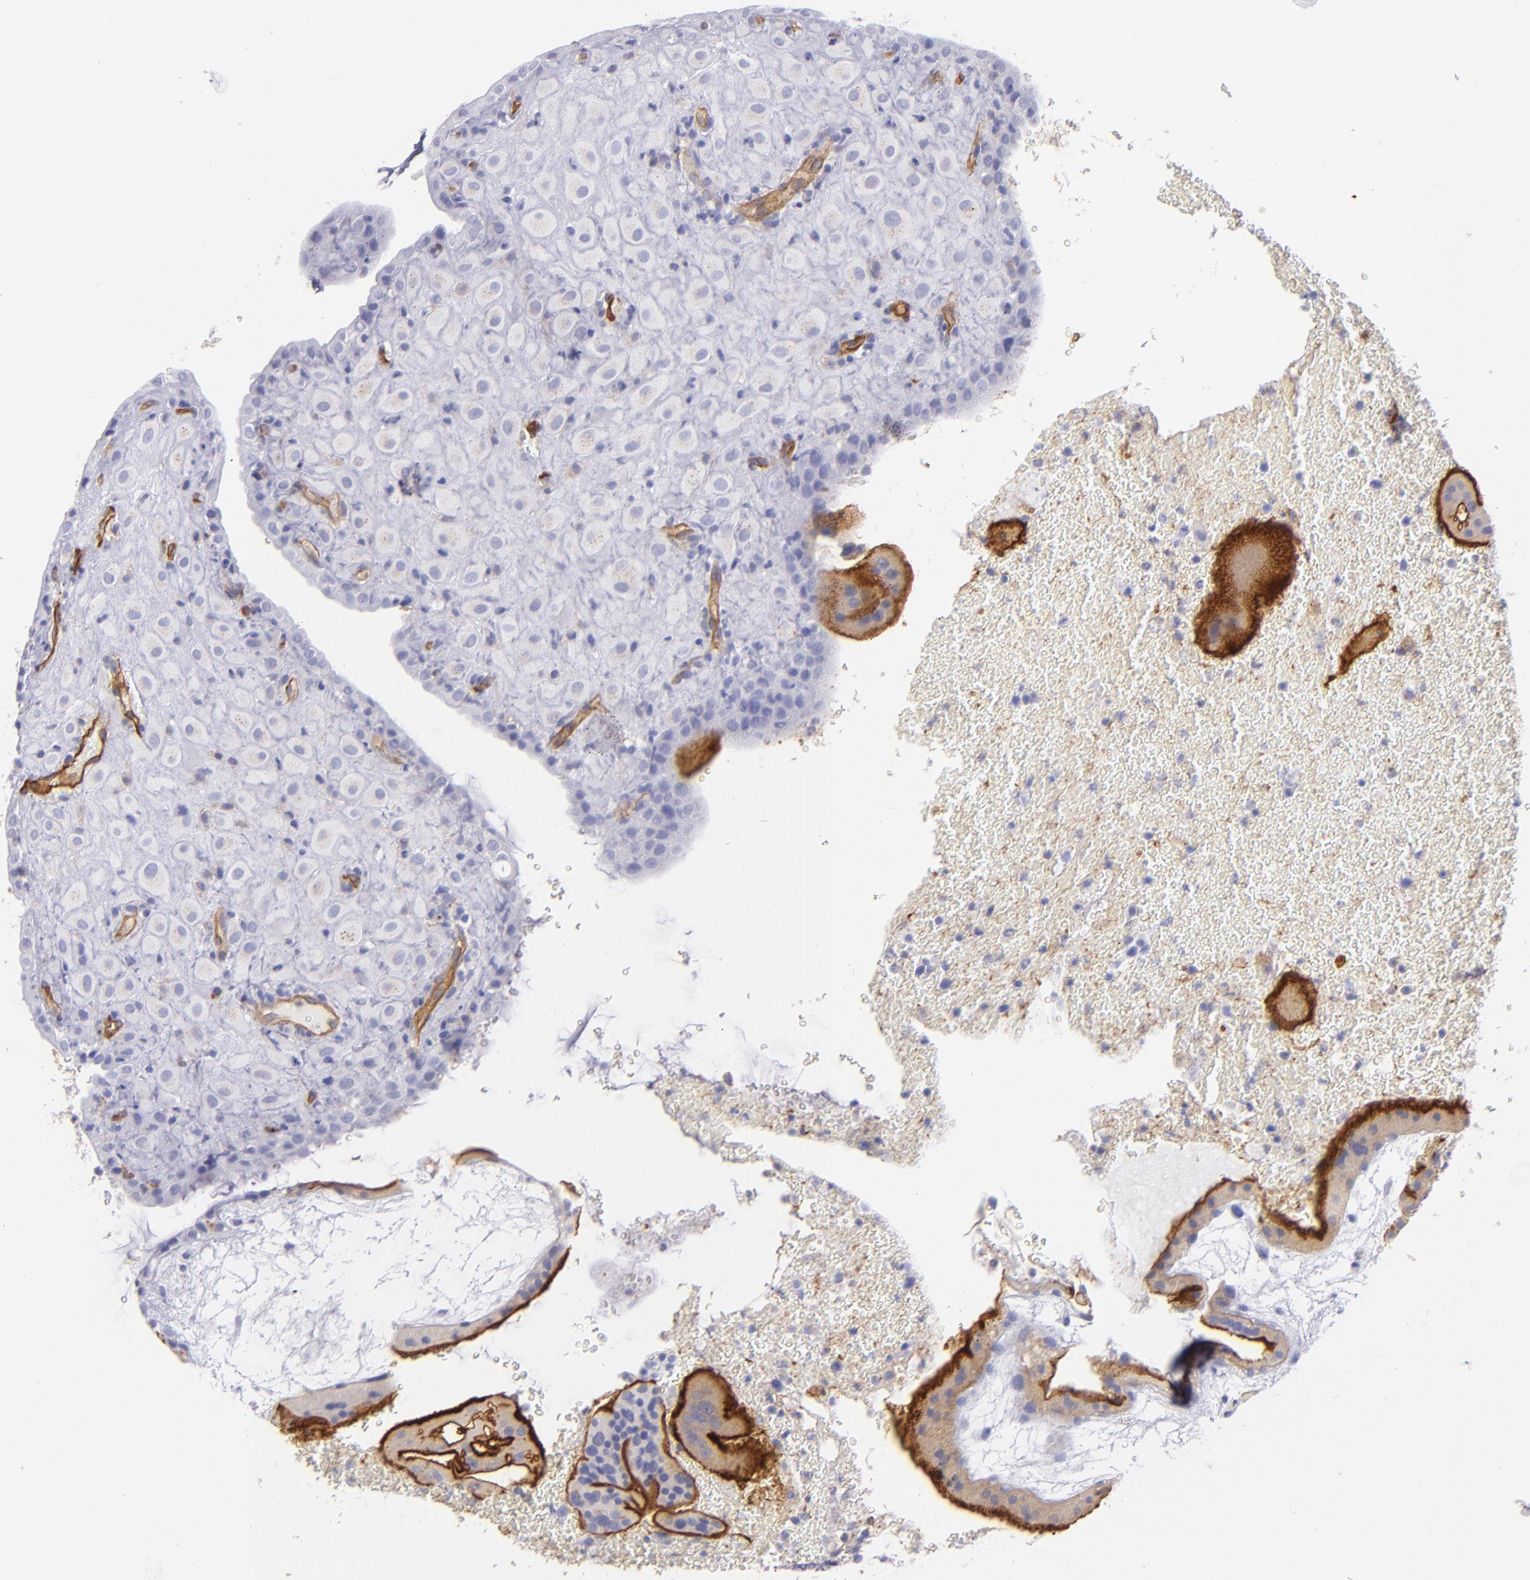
{"staining": {"intensity": "negative", "quantity": "none", "location": "none"}, "tissue": "placenta", "cell_type": "Decidual cells", "image_type": "normal", "snomed": [{"axis": "morphology", "description": "Normal tissue, NOS"}, {"axis": "topography", "description": "Placenta"}], "caption": "High magnification brightfield microscopy of benign placenta stained with DAB (3,3'-diaminobenzidine) (brown) and counterstained with hematoxylin (blue): decidual cells show no significant staining.", "gene": "ENTPD1", "patient": {"sex": "female", "age": 19}}